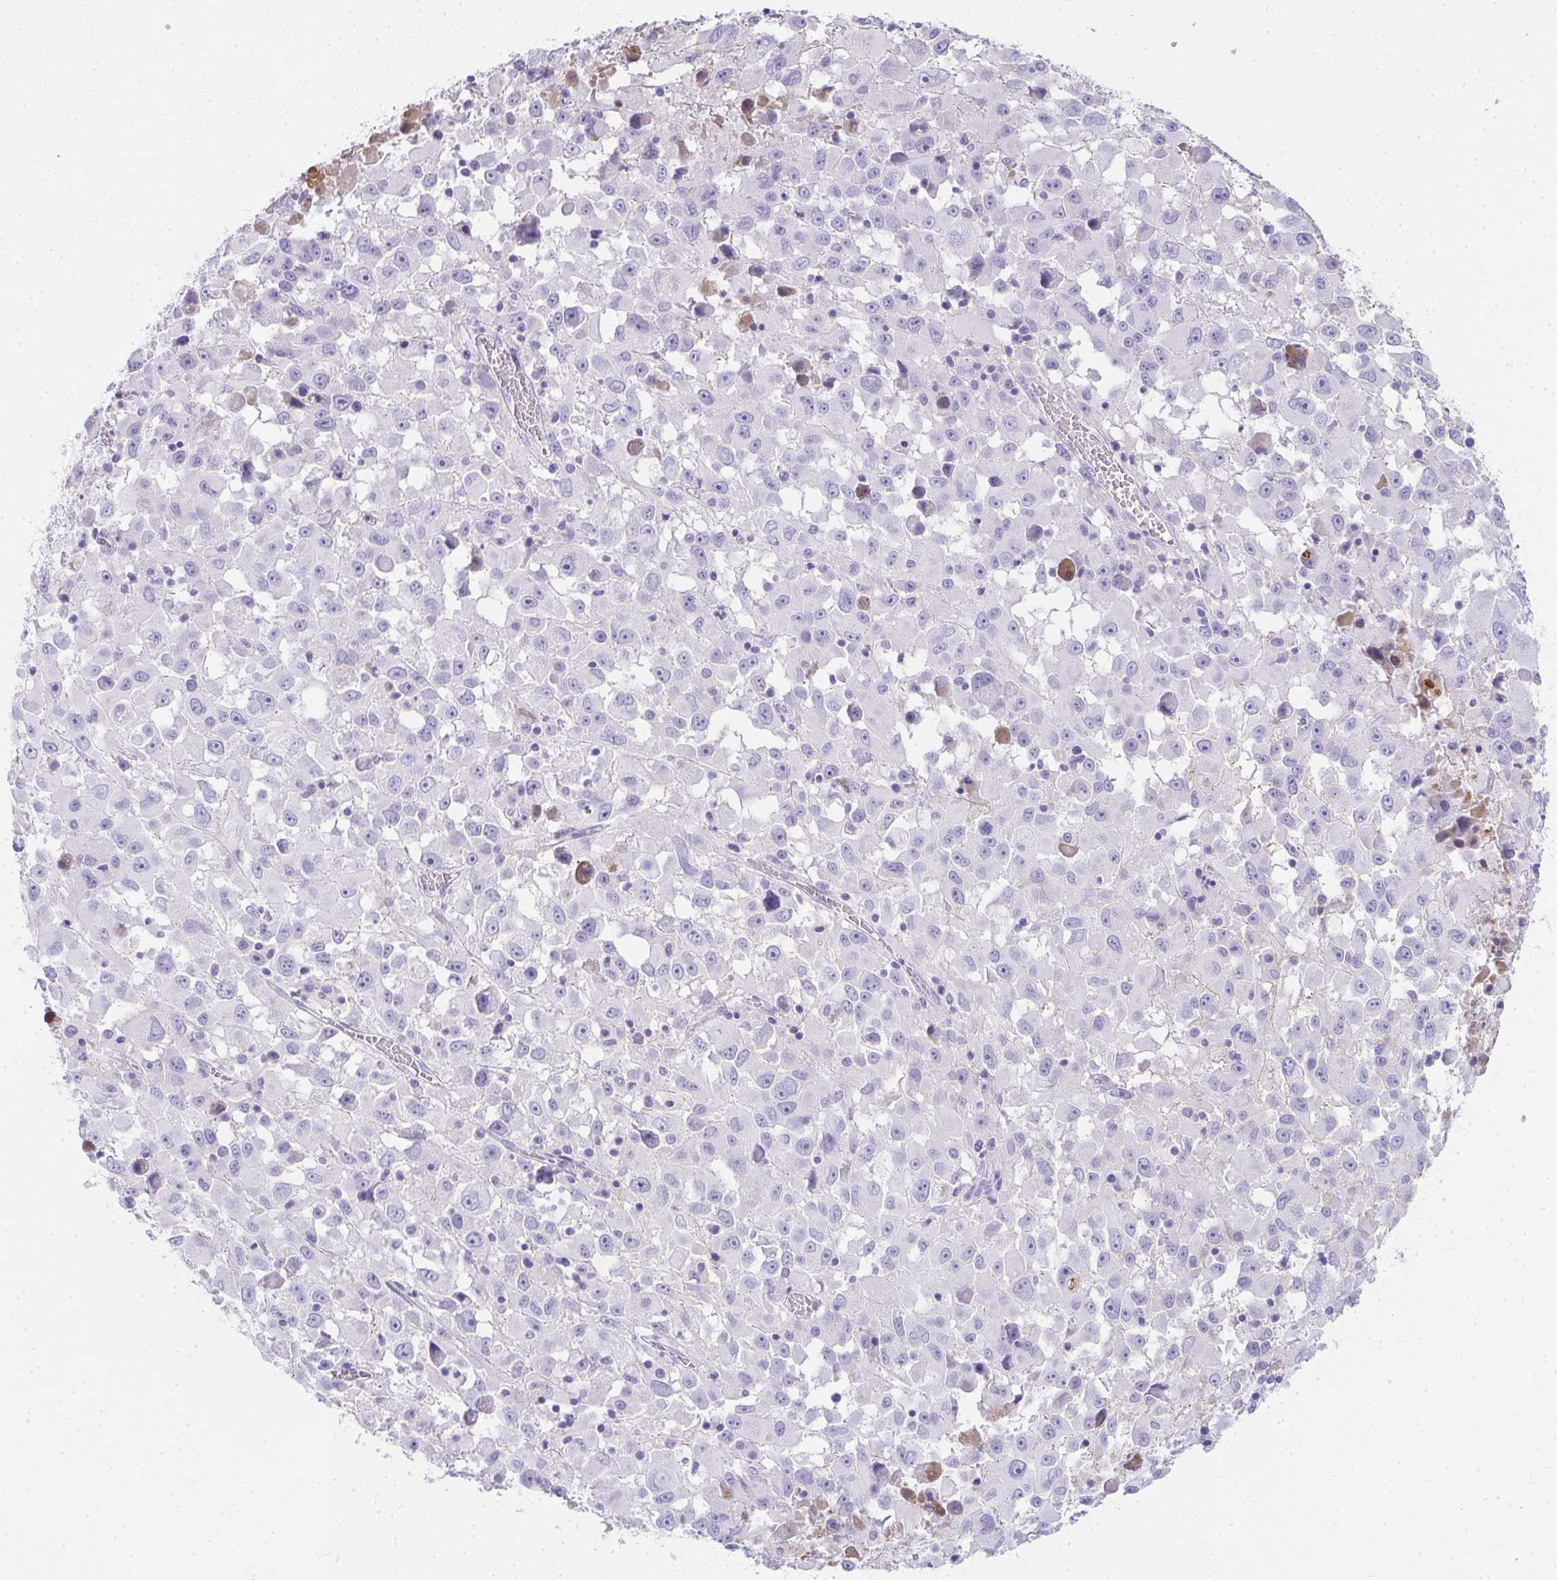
{"staining": {"intensity": "negative", "quantity": "none", "location": "none"}, "tissue": "melanoma", "cell_type": "Tumor cells", "image_type": "cancer", "snomed": [{"axis": "morphology", "description": "Malignant melanoma, Metastatic site"}, {"axis": "topography", "description": "Soft tissue"}], "caption": "An image of human malignant melanoma (metastatic site) is negative for staining in tumor cells. (Immunohistochemistry (ihc), brightfield microscopy, high magnification).", "gene": "ZSWIM3", "patient": {"sex": "male", "age": 50}}